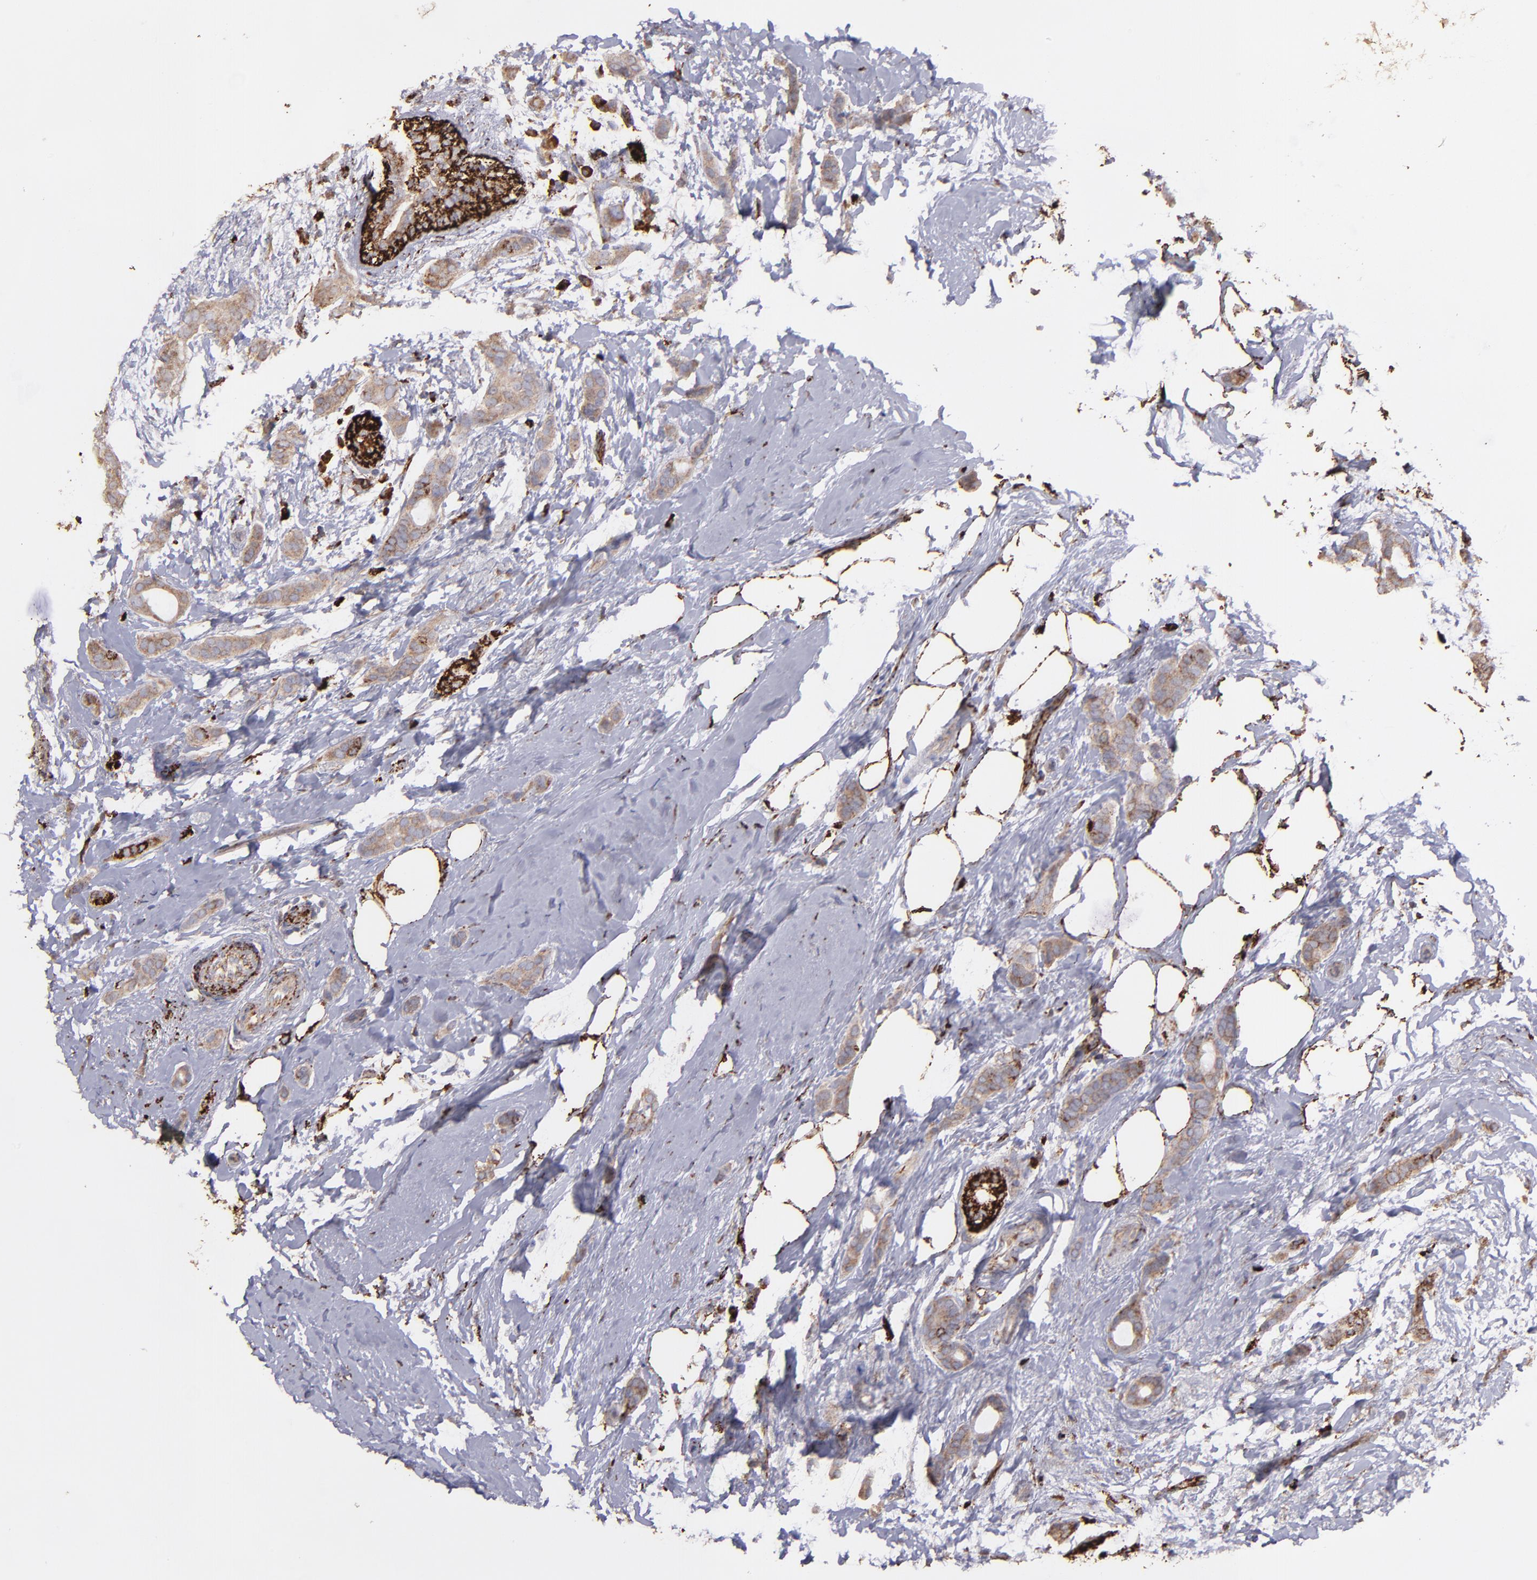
{"staining": {"intensity": "strong", "quantity": ">75%", "location": "cytoplasmic/membranous"}, "tissue": "breast cancer", "cell_type": "Tumor cells", "image_type": "cancer", "snomed": [{"axis": "morphology", "description": "Duct carcinoma"}, {"axis": "topography", "description": "Breast"}], "caption": "Breast cancer stained with a brown dye exhibits strong cytoplasmic/membranous positive positivity in approximately >75% of tumor cells.", "gene": "MAOB", "patient": {"sex": "female", "age": 54}}